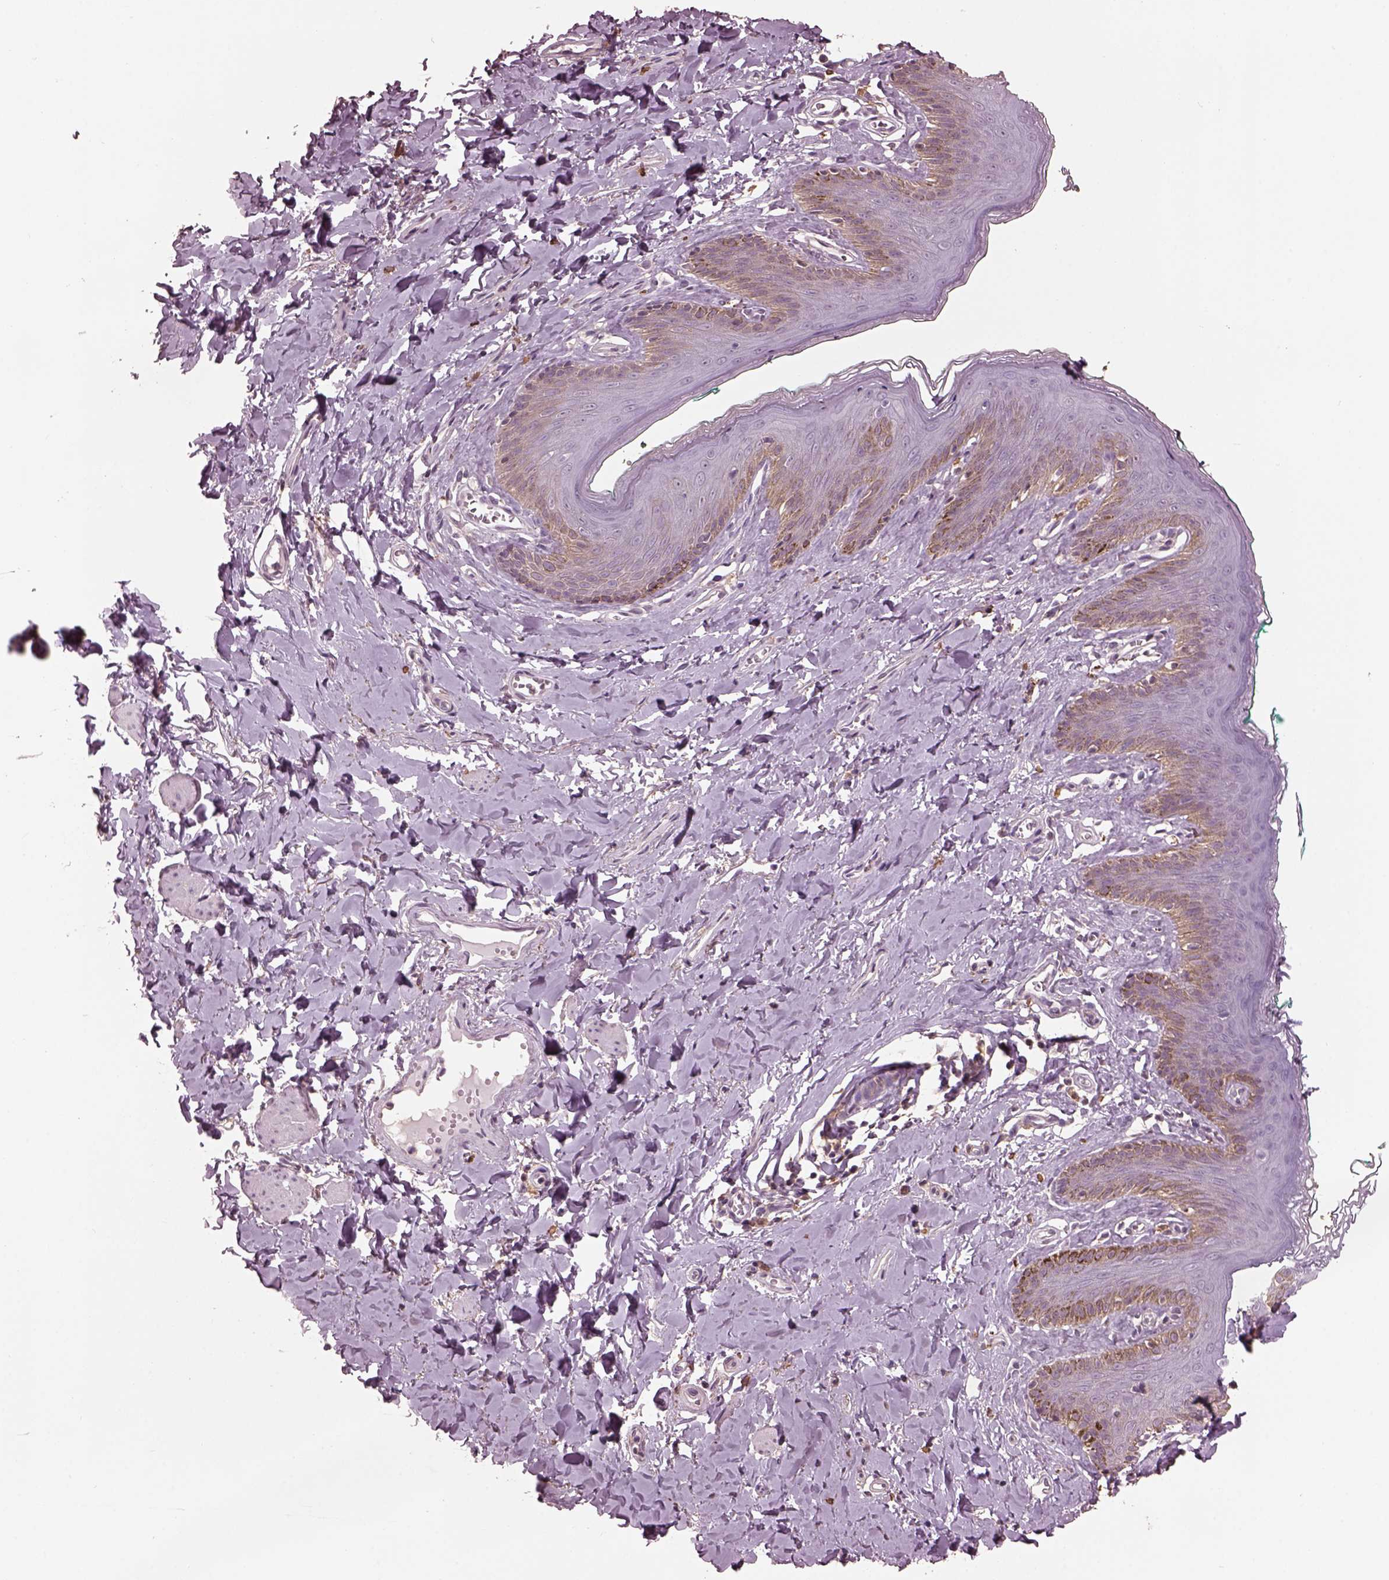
{"staining": {"intensity": "weak", "quantity": "<25%", "location": "cytoplasmic/membranous"}, "tissue": "skin", "cell_type": "Epidermal cells", "image_type": "normal", "snomed": [{"axis": "morphology", "description": "Normal tissue, NOS"}, {"axis": "topography", "description": "Vulva"}], "caption": "This is a image of IHC staining of unremarkable skin, which shows no positivity in epidermal cells.", "gene": "SRI", "patient": {"sex": "female", "age": 66}}